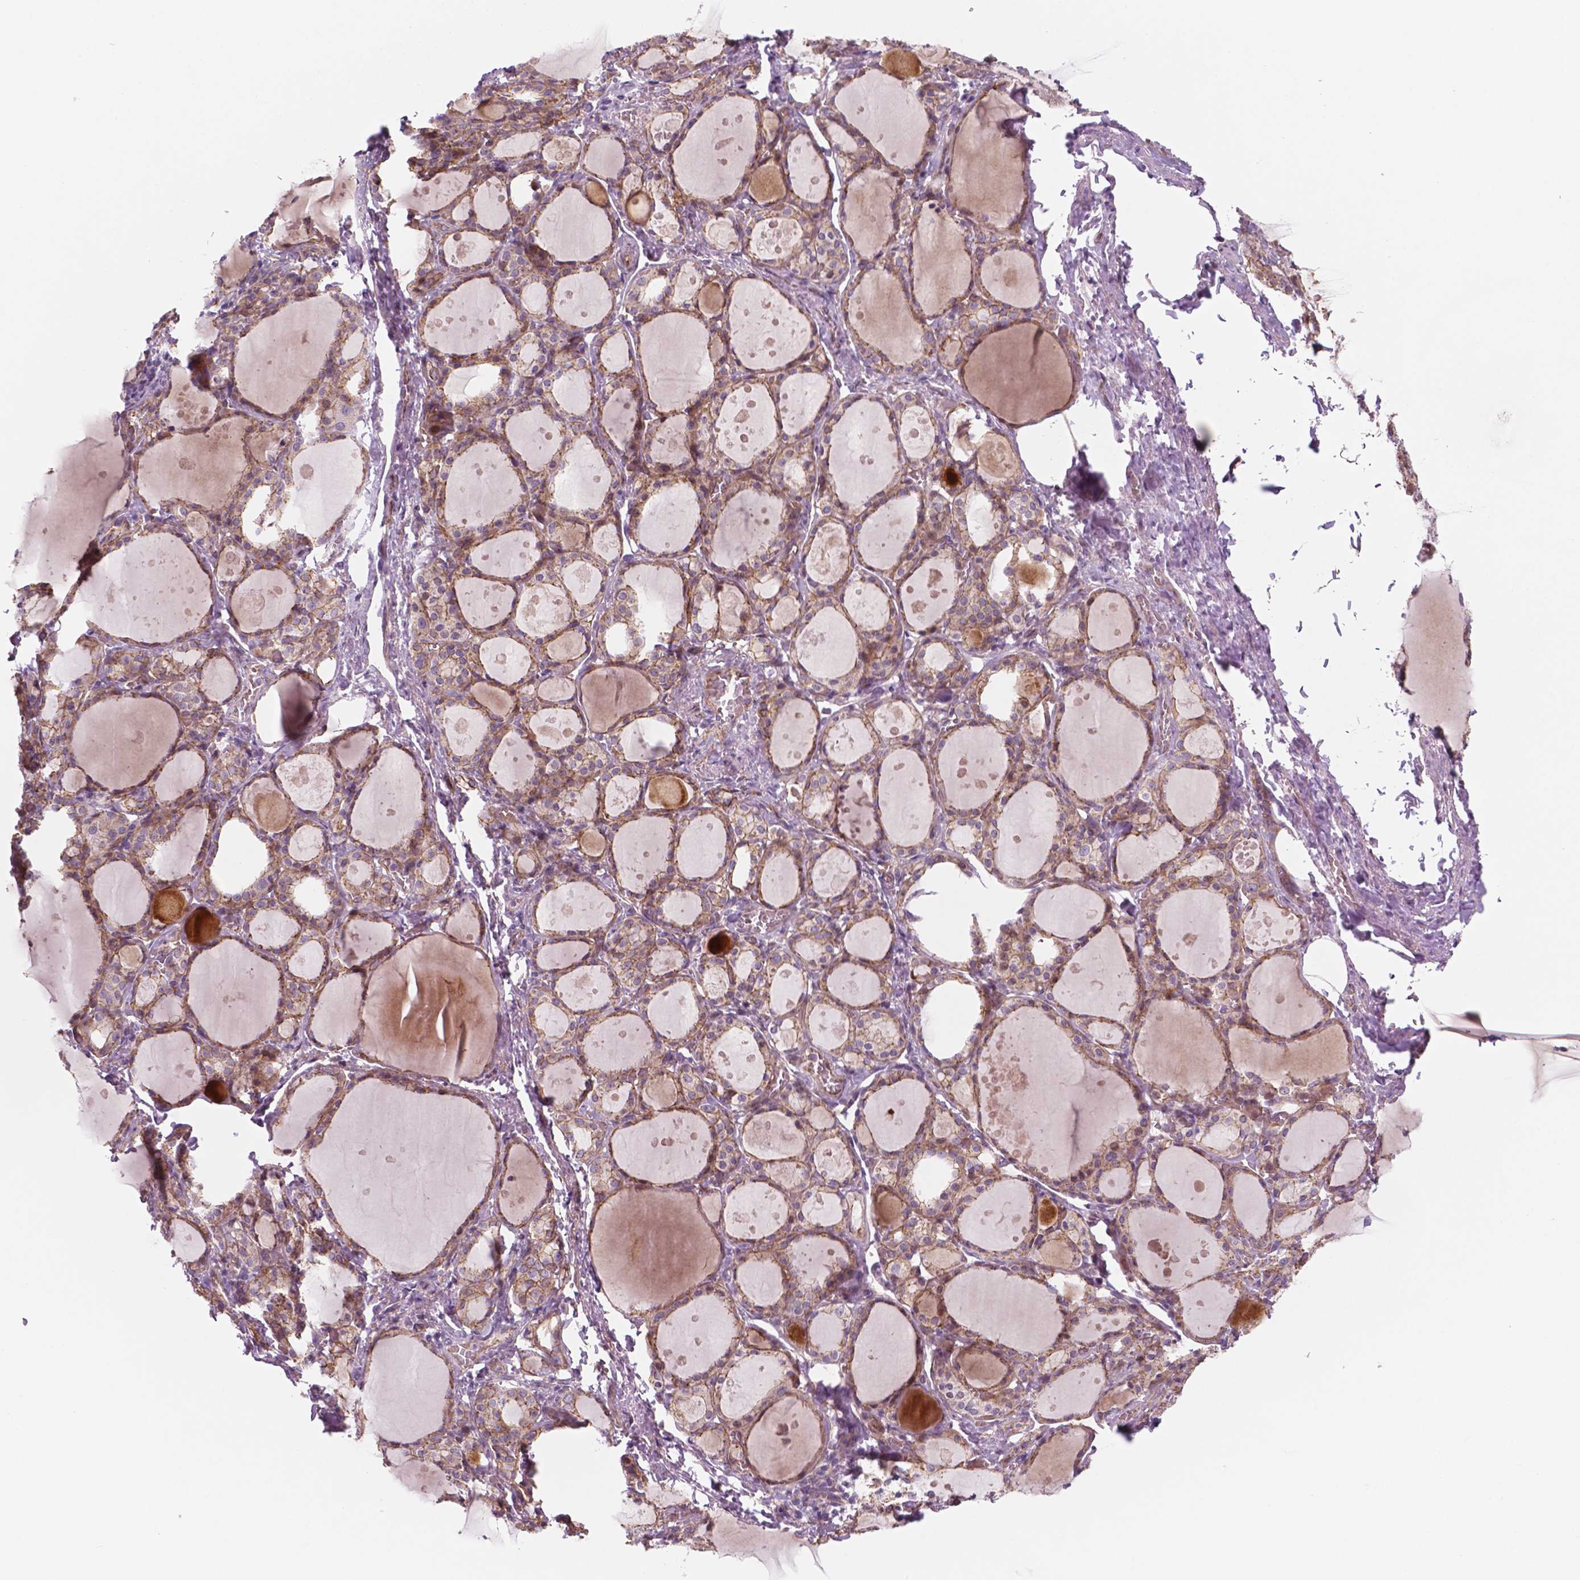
{"staining": {"intensity": "moderate", "quantity": ">75%", "location": "cytoplasmic/membranous"}, "tissue": "thyroid gland", "cell_type": "Glandular cells", "image_type": "normal", "snomed": [{"axis": "morphology", "description": "Normal tissue, NOS"}, {"axis": "topography", "description": "Thyroid gland"}], "caption": "DAB immunohistochemical staining of normal human thyroid gland shows moderate cytoplasmic/membranous protein expression in approximately >75% of glandular cells.", "gene": "RND3", "patient": {"sex": "male", "age": 68}}